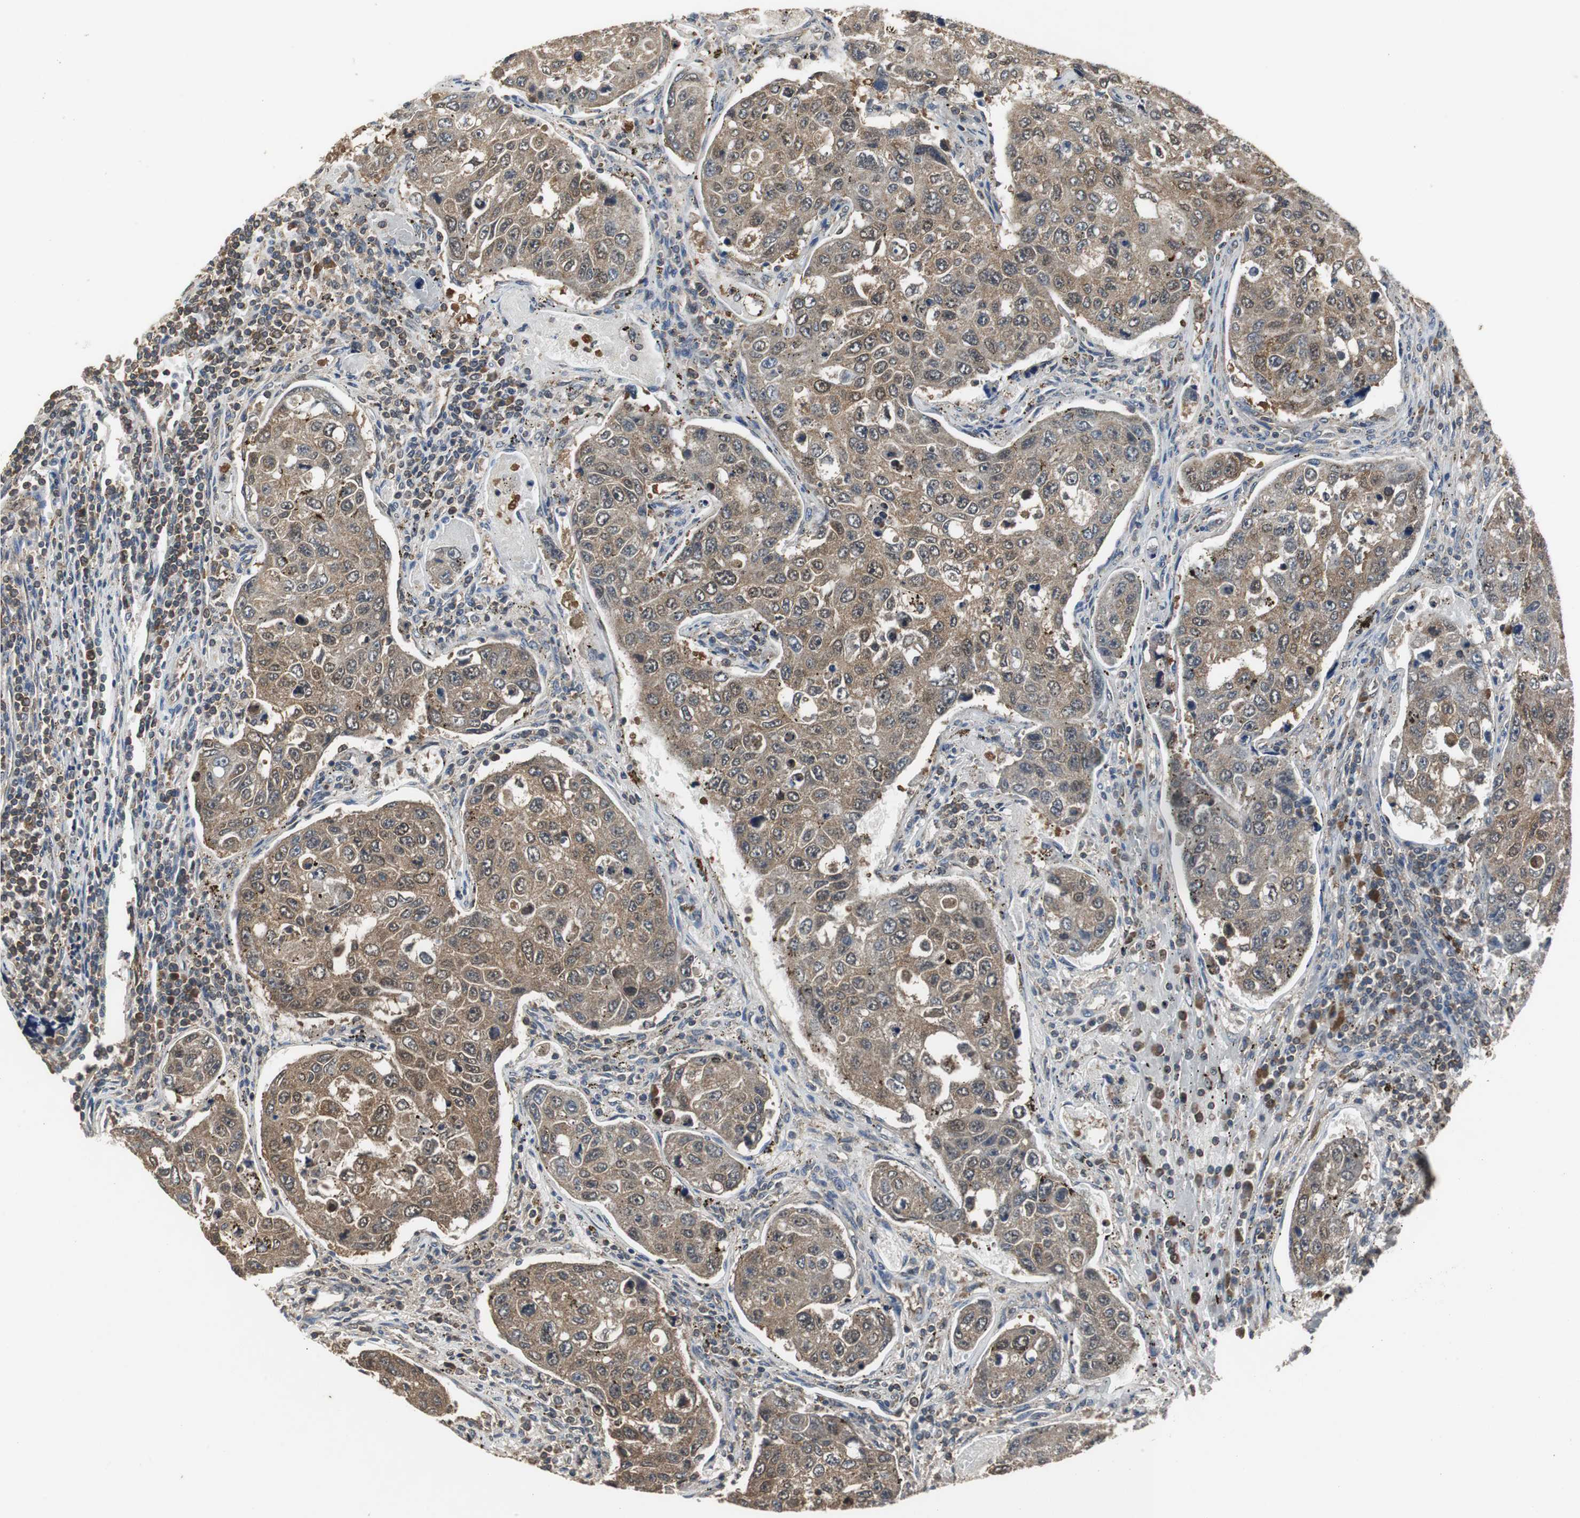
{"staining": {"intensity": "weak", "quantity": "25%-75%", "location": "cytoplasmic/membranous"}, "tissue": "urothelial cancer", "cell_type": "Tumor cells", "image_type": "cancer", "snomed": [{"axis": "morphology", "description": "Urothelial carcinoma, High grade"}, {"axis": "topography", "description": "Lymph node"}, {"axis": "topography", "description": "Urinary bladder"}], "caption": "High-grade urothelial carcinoma was stained to show a protein in brown. There is low levels of weak cytoplasmic/membranous expression in about 25%-75% of tumor cells.", "gene": "VBP1", "patient": {"sex": "male", "age": 51}}